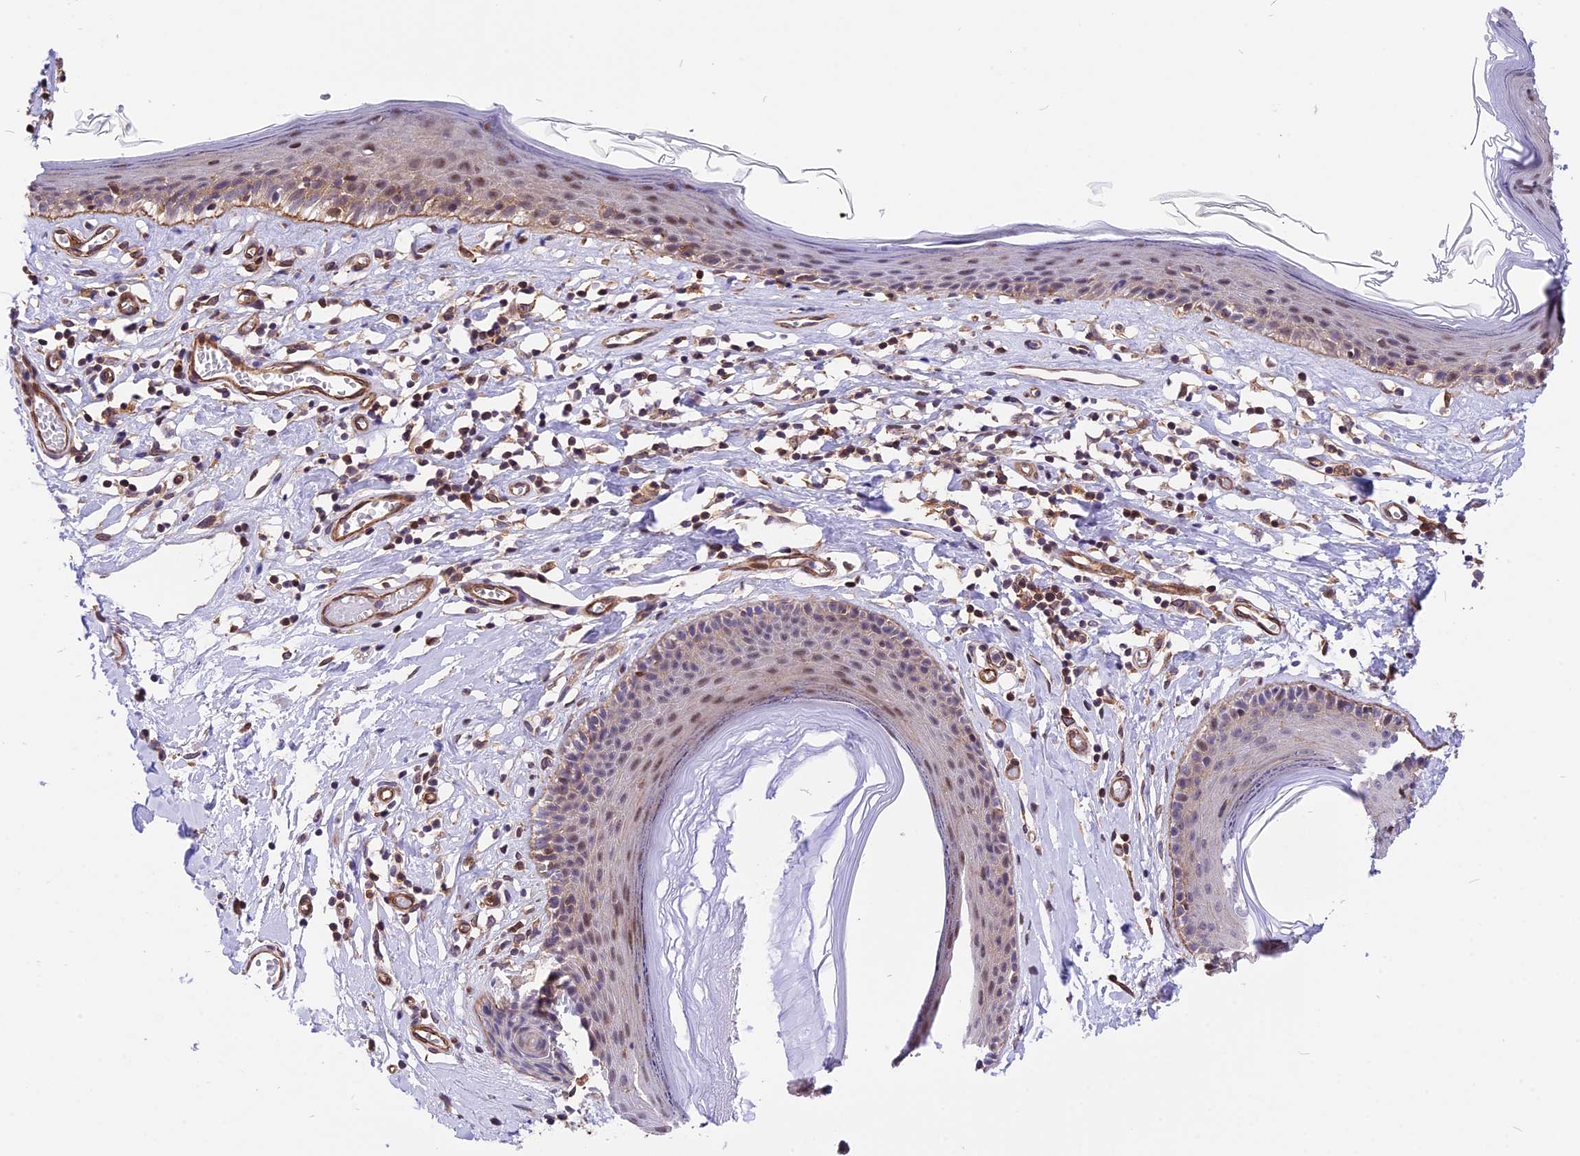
{"staining": {"intensity": "weak", "quantity": "<25%", "location": "cytoplasmic/membranous"}, "tissue": "skin", "cell_type": "Epidermal cells", "image_type": "normal", "snomed": [{"axis": "morphology", "description": "Normal tissue, NOS"}, {"axis": "topography", "description": "Adipose tissue"}, {"axis": "topography", "description": "Vascular tissue"}, {"axis": "topography", "description": "Vulva"}, {"axis": "topography", "description": "Peripheral nerve tissue"}], "caption": "Immunohistochemistry (IHC) histopathology image of benign skin: human skin stained with DAB (3,3'-diaminobenzidine) shows no significant protein positivity in epidermal cells. The staining is performed using DAB brown chromogen with nuclei counter-stained in using hematoxylin.", "gene": "R3HDM4", "patient": {"sex": "female", "age": 86}}